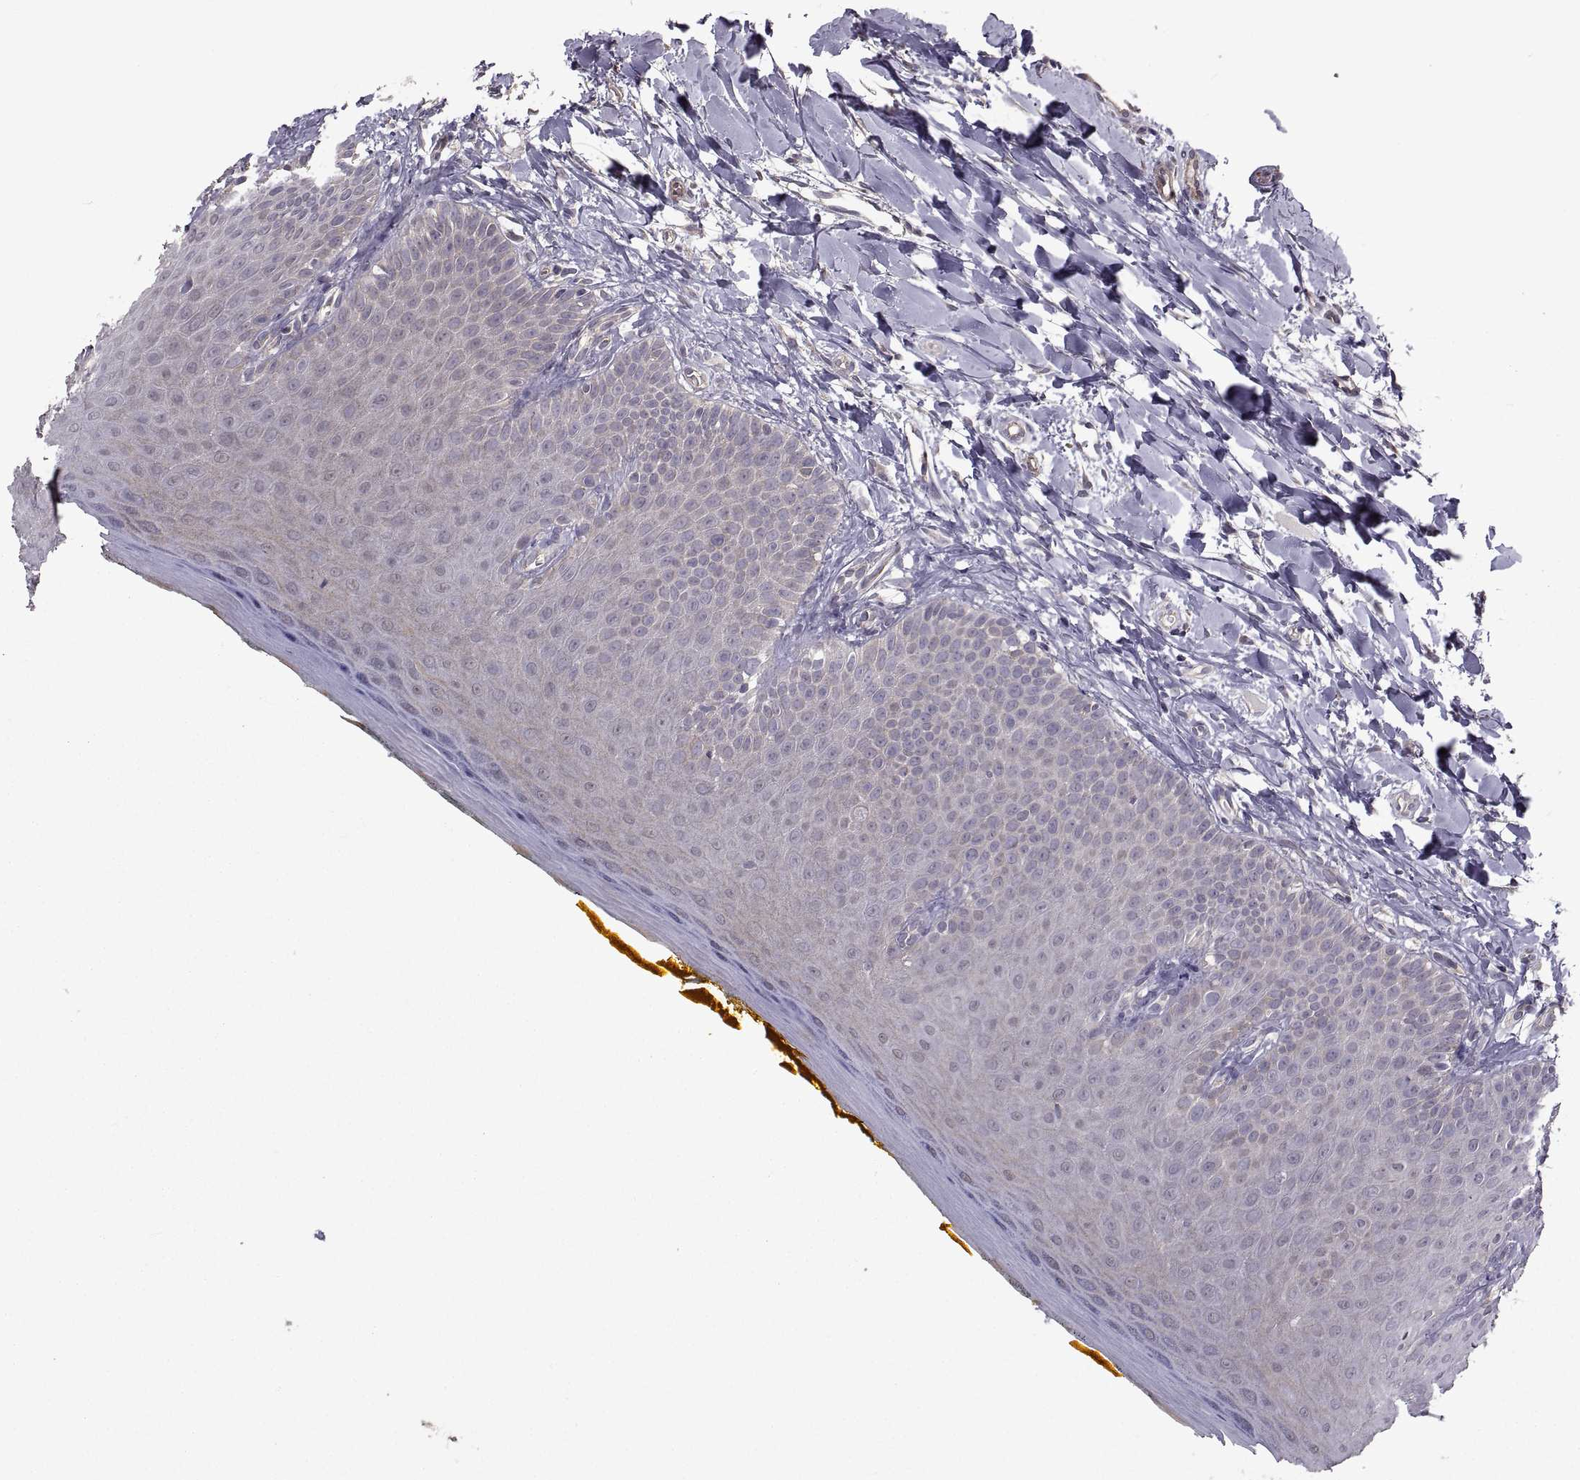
{"staining": {"intensity": "negative", "quantity": "none", "location": "none"}, "tissue": "oral mucosa", "cell_type": "Squamous epithelial cells", "image_type": "normal", "snomed": [{"axis": "morphology", "description": "Normal tissue, NOS"}, {"axis": "topography", "description": "Oral tissue"}], "caption": "DAB (3,3'-diaminobenzidine) immunohistochemical staining of benign human oral mucosa reveals no significant expression in squamous epithelial cells. (DAB (3,3'-diaminobenzidine) IHC with hematoxylin counter stain).", "gene": "PMM2", "patient": {"sex": "female", "age": 43}}